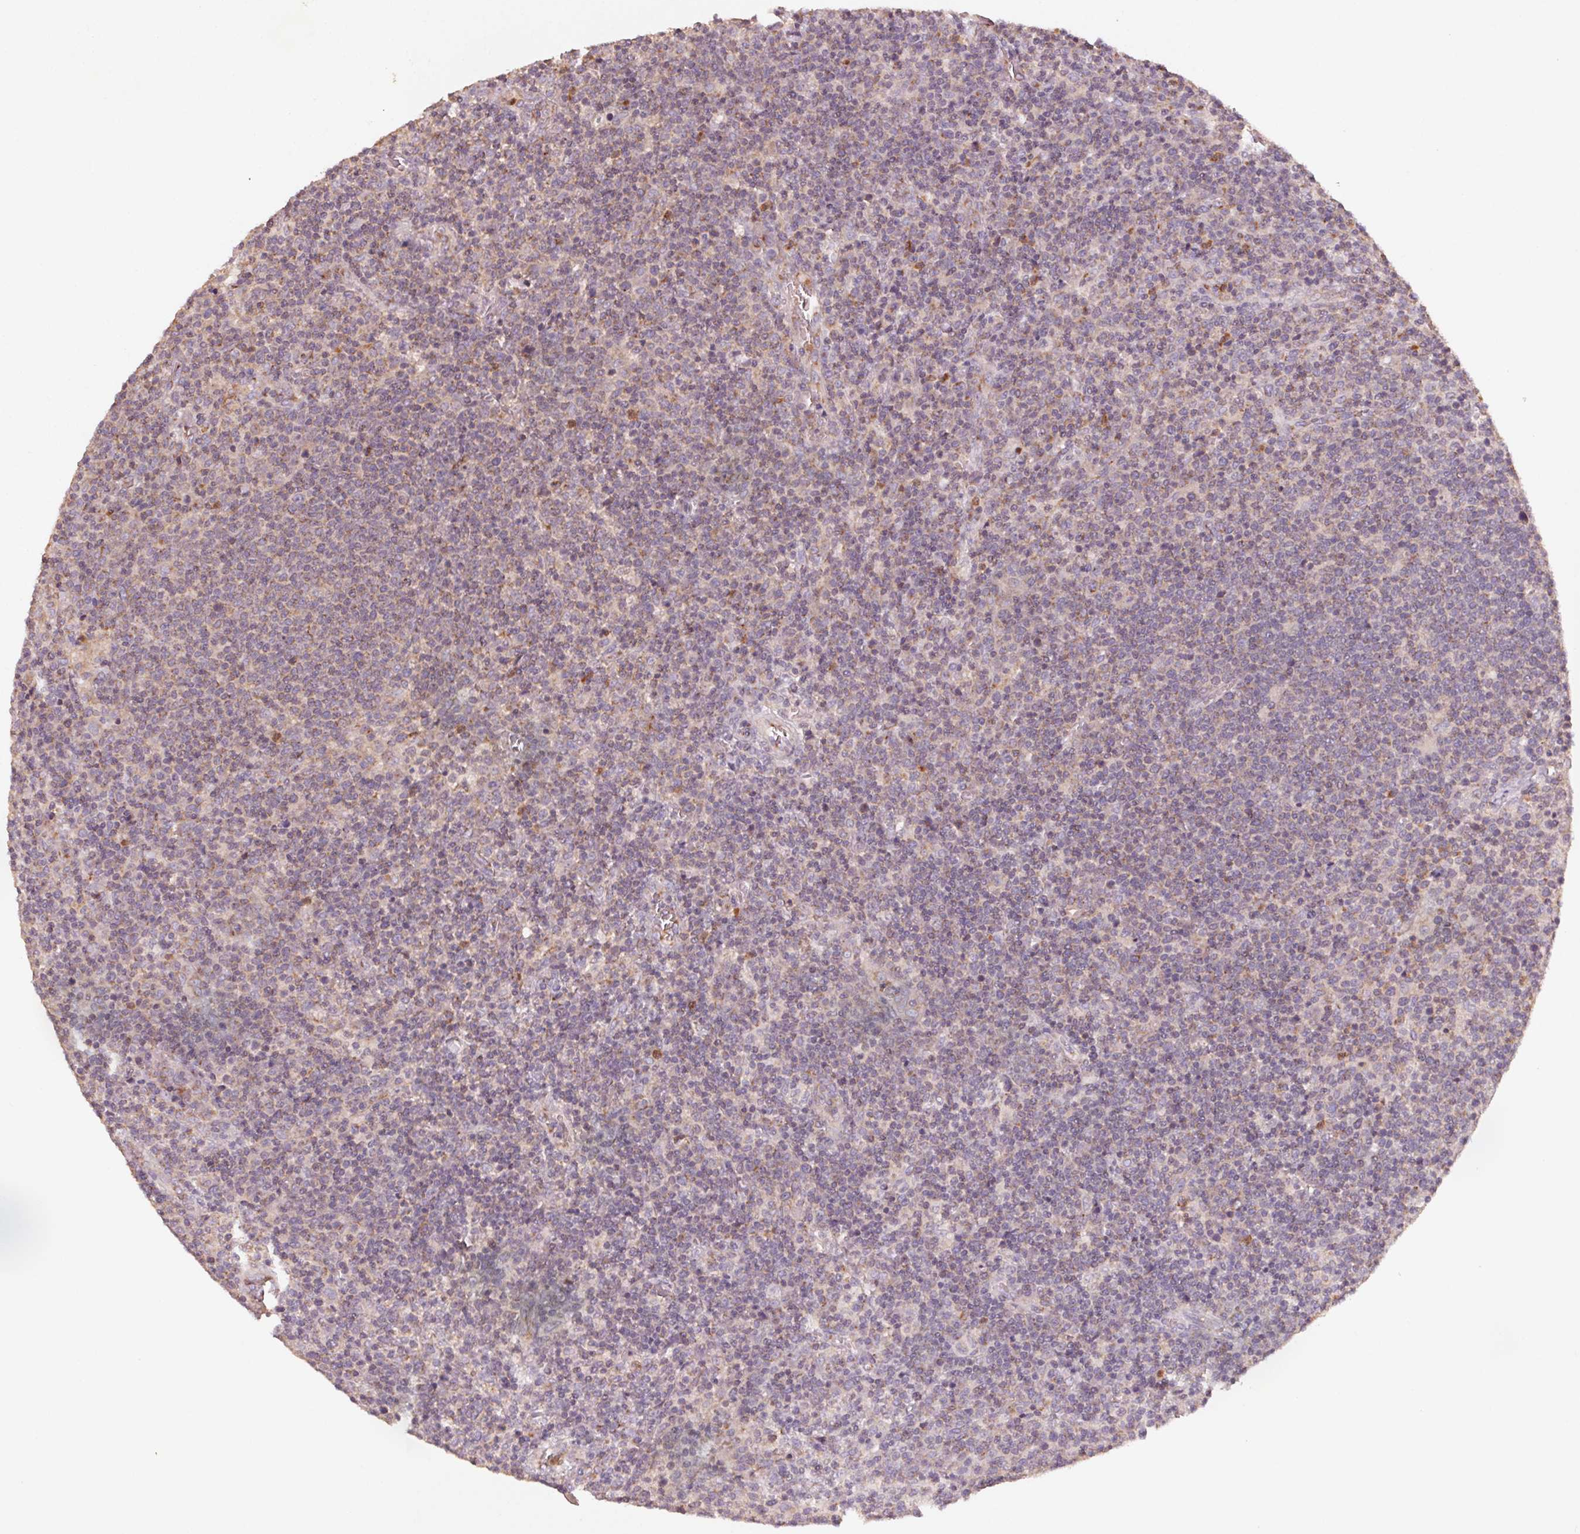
{"staining": {"intensity": "weak", "quantity": ">75%", "location": "cytoplasmic/membranous"}, "tissue": "lymphoma", "cell_type": "Tumor cells", "image_type": "cancer", "snomed": [{"axis": "morphology", "description": "Malignant lymphoma, non-Hodgkin's type, High grade"}, {"axis": "topography", "description": "Lymph node"}], "caption": "Tumor cells show weak cytoplasmic/membranous positivity in about >75% of cells in high-grade malignant lymphoma, non-Hodgkin's type.", "gene": "AP1S1", "patient": {"sex": "male", "age": 61}}